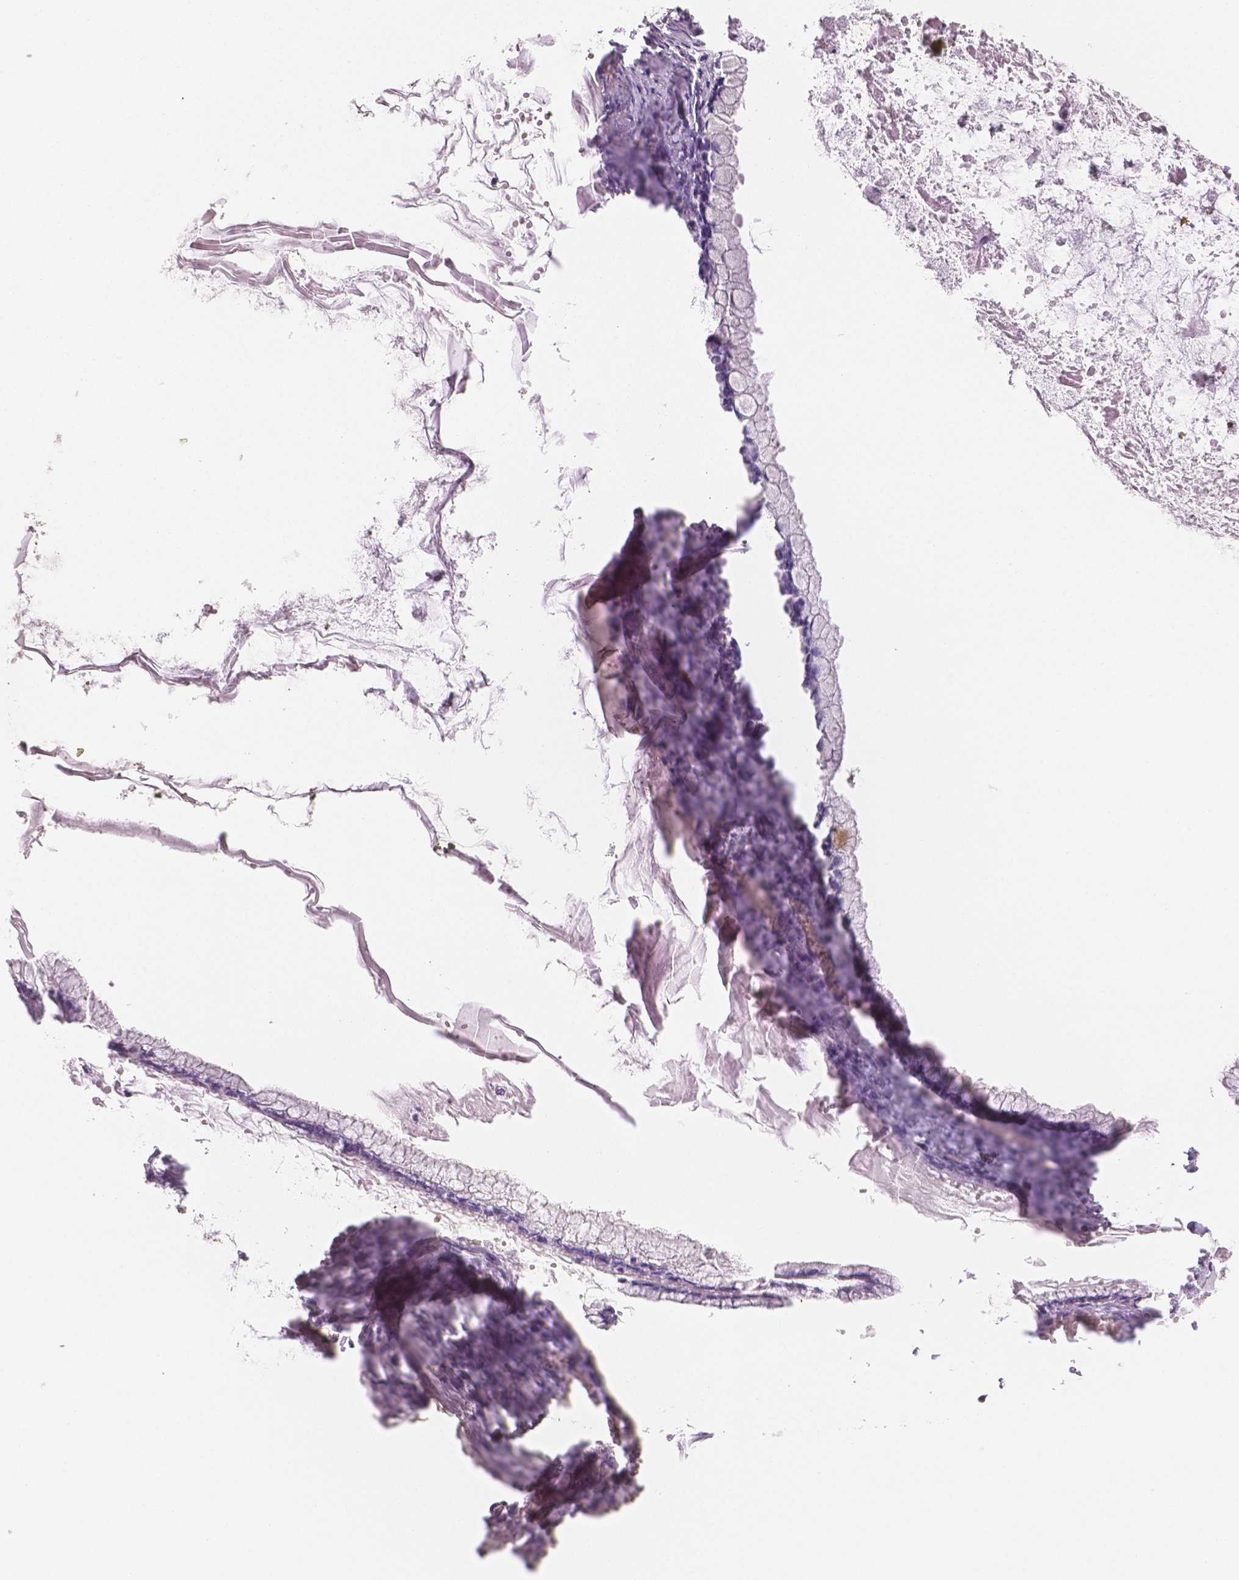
{"staining": {"intensity": "negative", "quantity": "none", "location": "none"}, "tissue": "ovarian cancer", "cell_type": "Tumor cells", "image_type": "cancer", "snomed": [{"axis": "morphology", "description": "Cystadenocarcinoma, mucinous, NOS"}, {"axis": "topography", "description": "Ovary"}], "caption": "A micrograph of human mucinous cystadenocarcinoma (ovarian) is negative for staining in tumor cells.", "gene": "TSPAN7", "patient": {"sex": "female", "age": 67}}